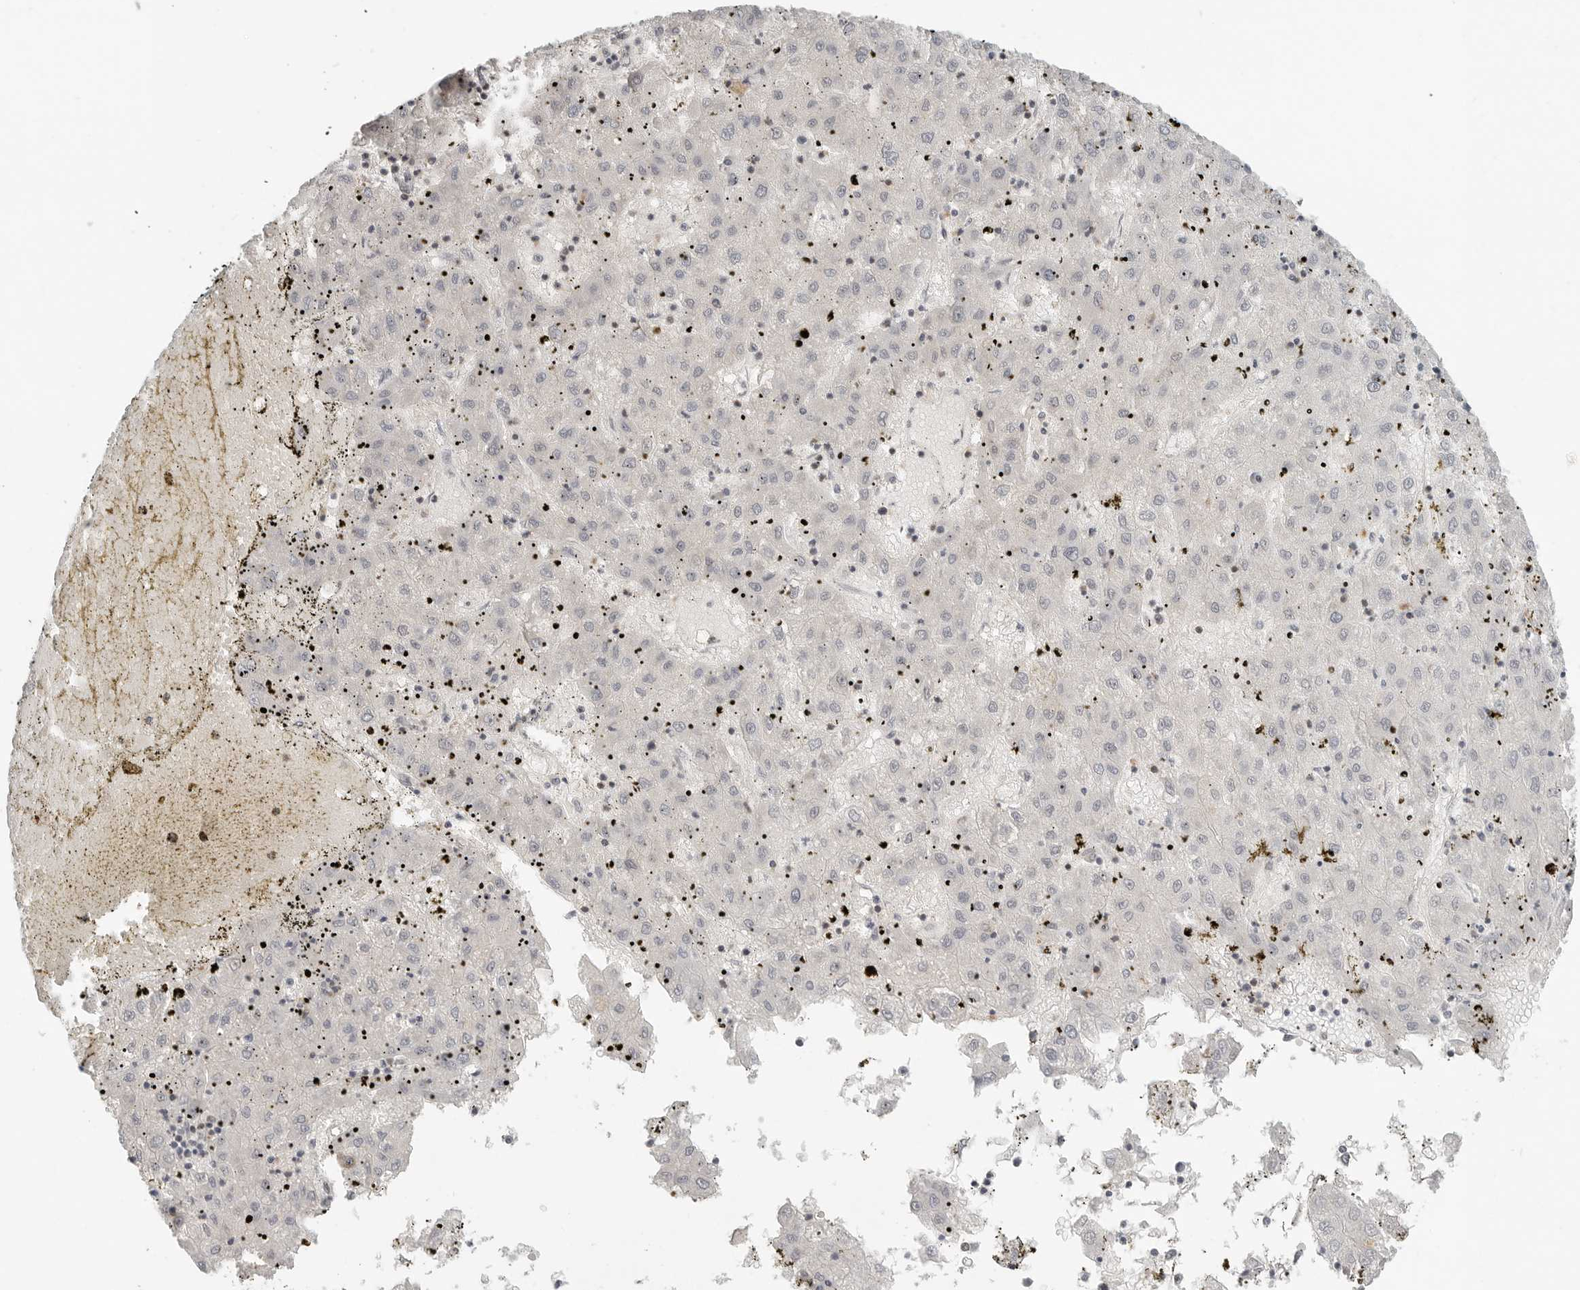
{"staining": {"intensity": "negative", "quantity": "none", "location": "none"}, "tissue": "liver cancer", "cell_type": "Tumor cells", "image_type": "cancer", "snomed": [{"axis": "morphology", "description": "Carcinoma, Hepatocellular, NOS"}, {"axis": "topography", "description": "Liver"}], "caption": "Tumor cells are negative for protein expression in human liver hepatocellular carcinoma.", "gene": "SH3KBP1", "patient": {"sex": "male", "age": 72}}